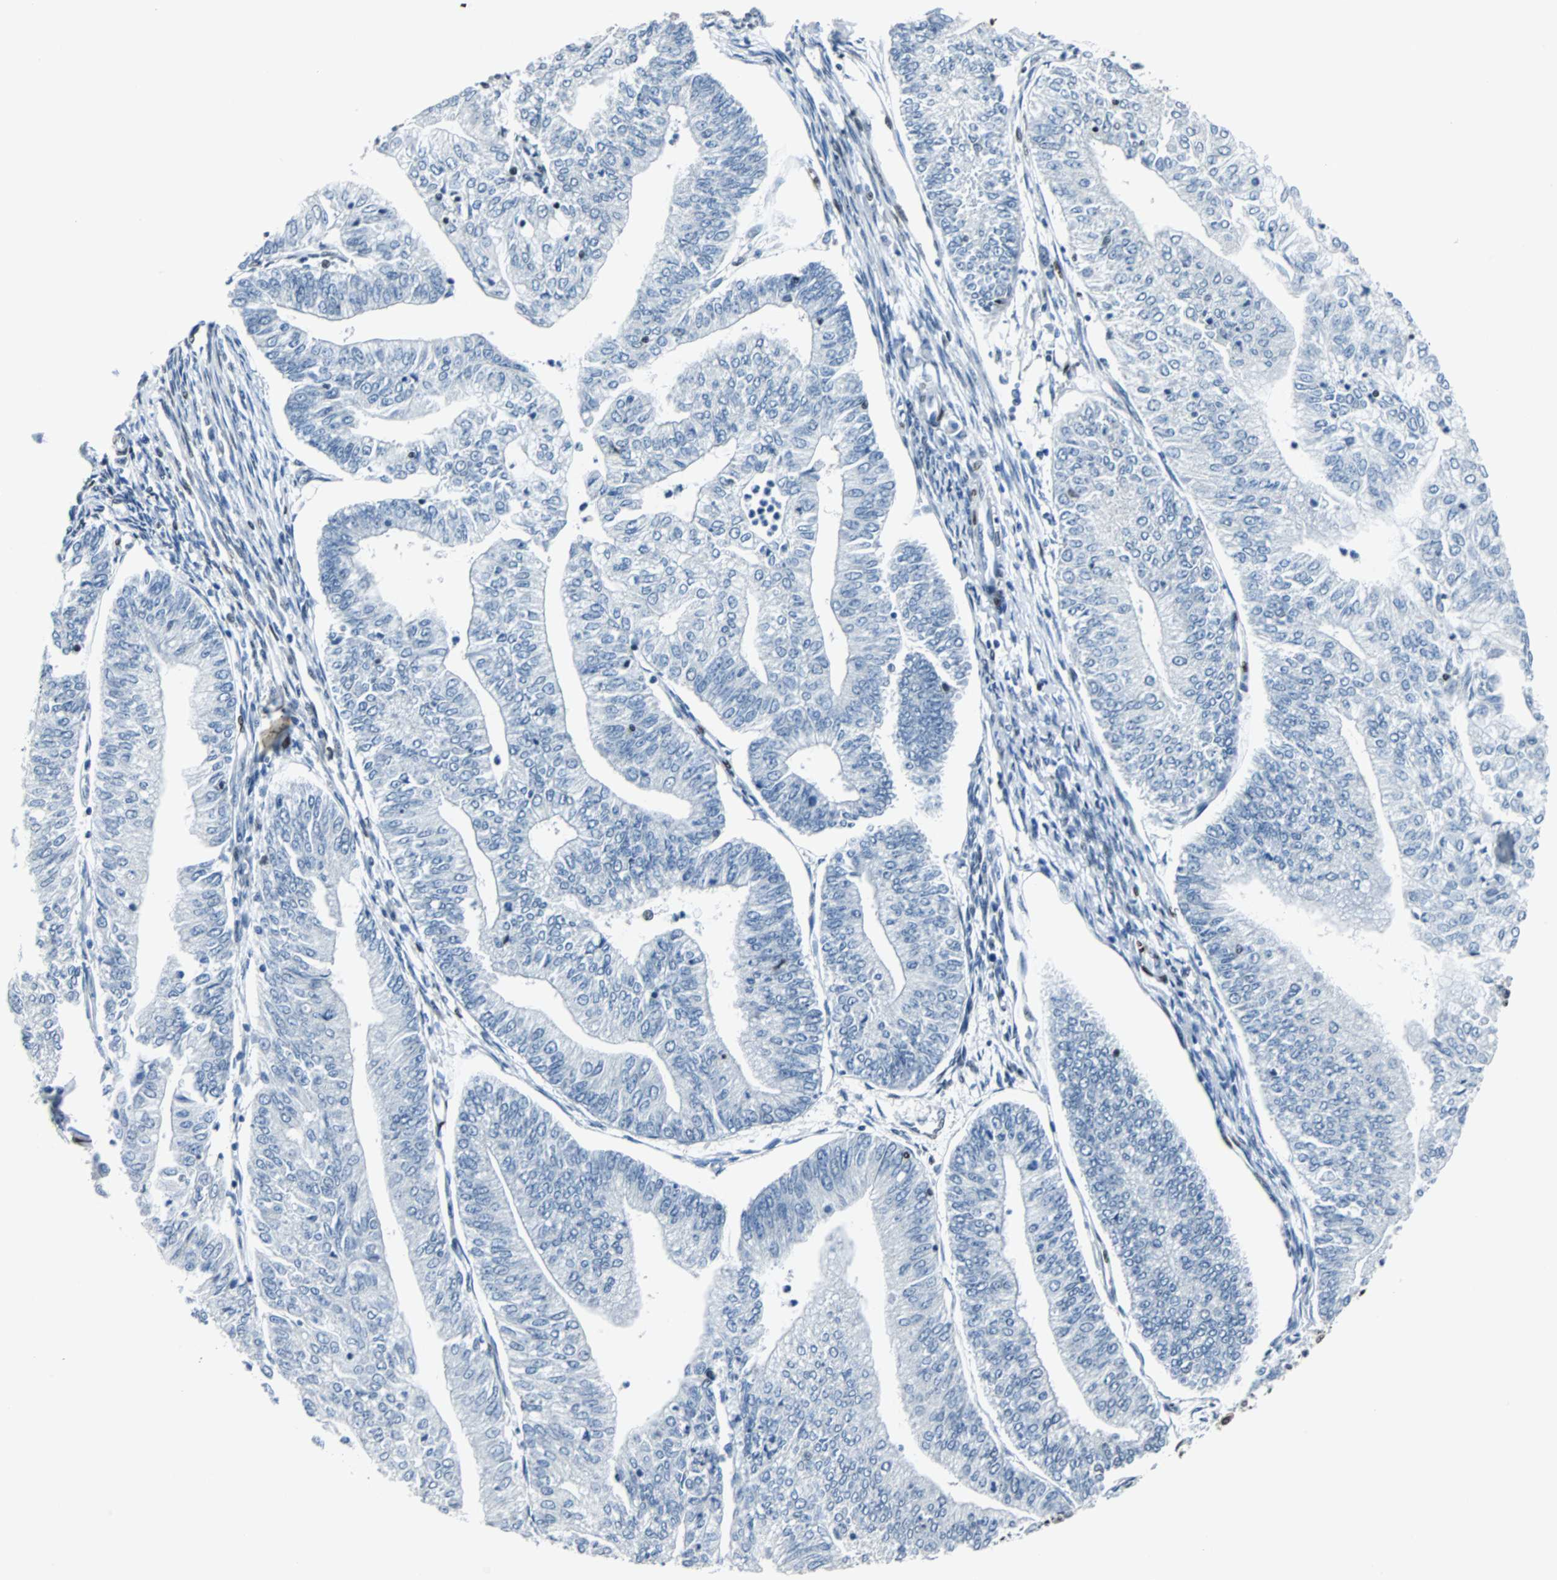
{"staining": {"intensity": "negative", "quantity": "none", "location": "none"}, "tissue": "endometrial cancer", "cell_type": "Tumor cells", "image_type": "cancer", "snomed": [{"axis": "morphology", "description": "Adenocarcinoma, NOS"}, {"axis": "topography", "description": "Endometrium"}], "caption": "Tumor cells are negative for brown protein staining in endometrial cancer (adenocarcinoma).", "gene": "MEF2D", "patient": {"sex": "female", "age": 59}}